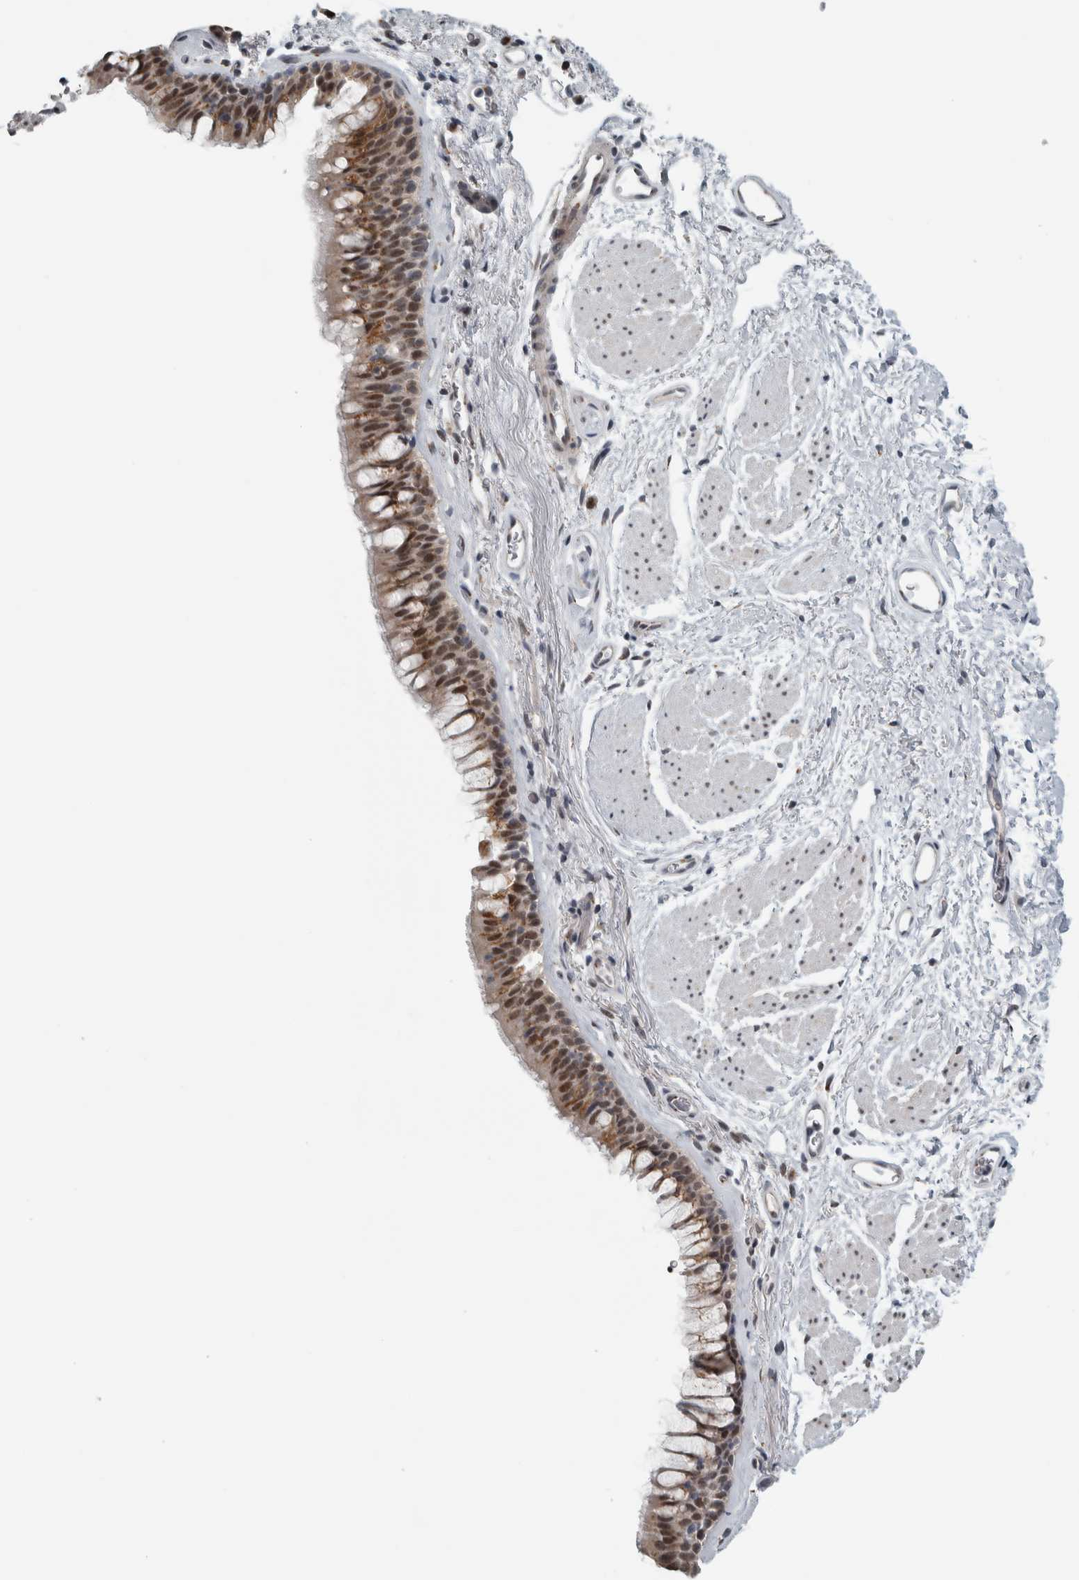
{"staining": {"intensity": "moderate", "quantity": ">75%", "location": "cytoplasmic/membranous,nuclear"}, "tissue": "bronchus", "cell_type": "Respiratory epithelial cells", "image_type": "normal", "snomed": [{"axis": "morphology", "description": "Normal tissue, NOS"}, {"axis": "topography", "description": "Cartilage tissue"}, {"axis": "topography", "description": "Bronchus"}], "caption": "Respiratory epithelial cells demonstrate medium levels of moderate cytoplasmic/membranous,nuclear positivity in about >75% of cells in benign human bronchus. (Stains: DAB (3,3'-diaminobenzidine) in brown, nuclei in blue, Microscopy: brightfield microscopy at high magnification).", "gene": "ZMYND8", "patient": {"sex": "female", "age": 53}}